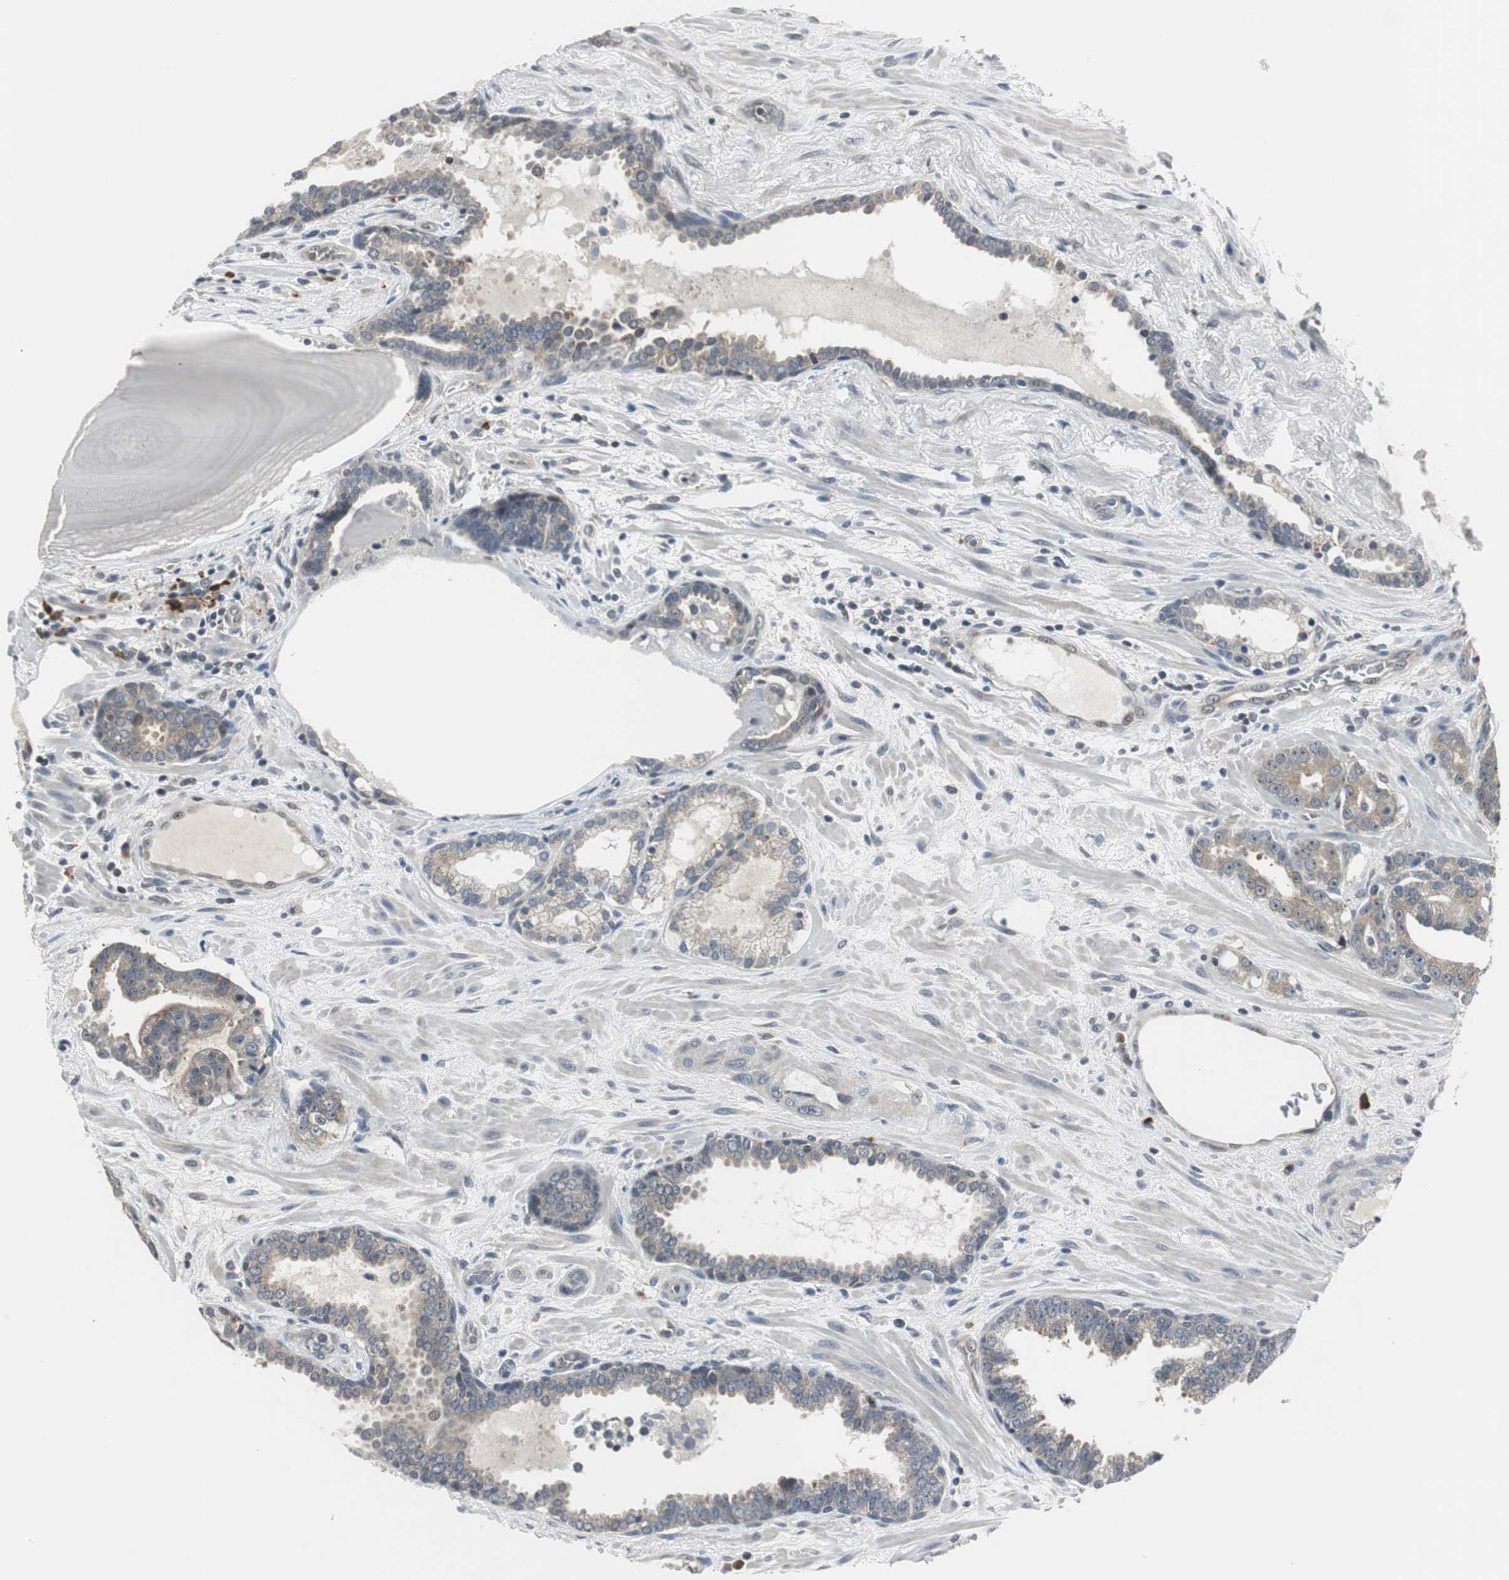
{"staining": {"intensity": "weak", "quantity": ">75%", "location": "cytoplasmic/membranous"}, "tissue": "prostate cancer", "cell_type": "Tumor cells", "image_type": "cancer", "snomed": [{"axis": "morphology", "description": "Adenocarcinoma, Low grade"}, {"axis": "topography", "description": "Prostate"}], "caption": "Immunohistochemical staining of human adenocarcinoma (low-grade) (prostate) exhibits weak cytoplasmic/membranous protein positivity in approximately >75% of tumor cells. The protein of interest is shown in brown color, while the nuclei are stained blue.", "gene": "CCT5", "patient": {"sex": "male", "age": 63}}